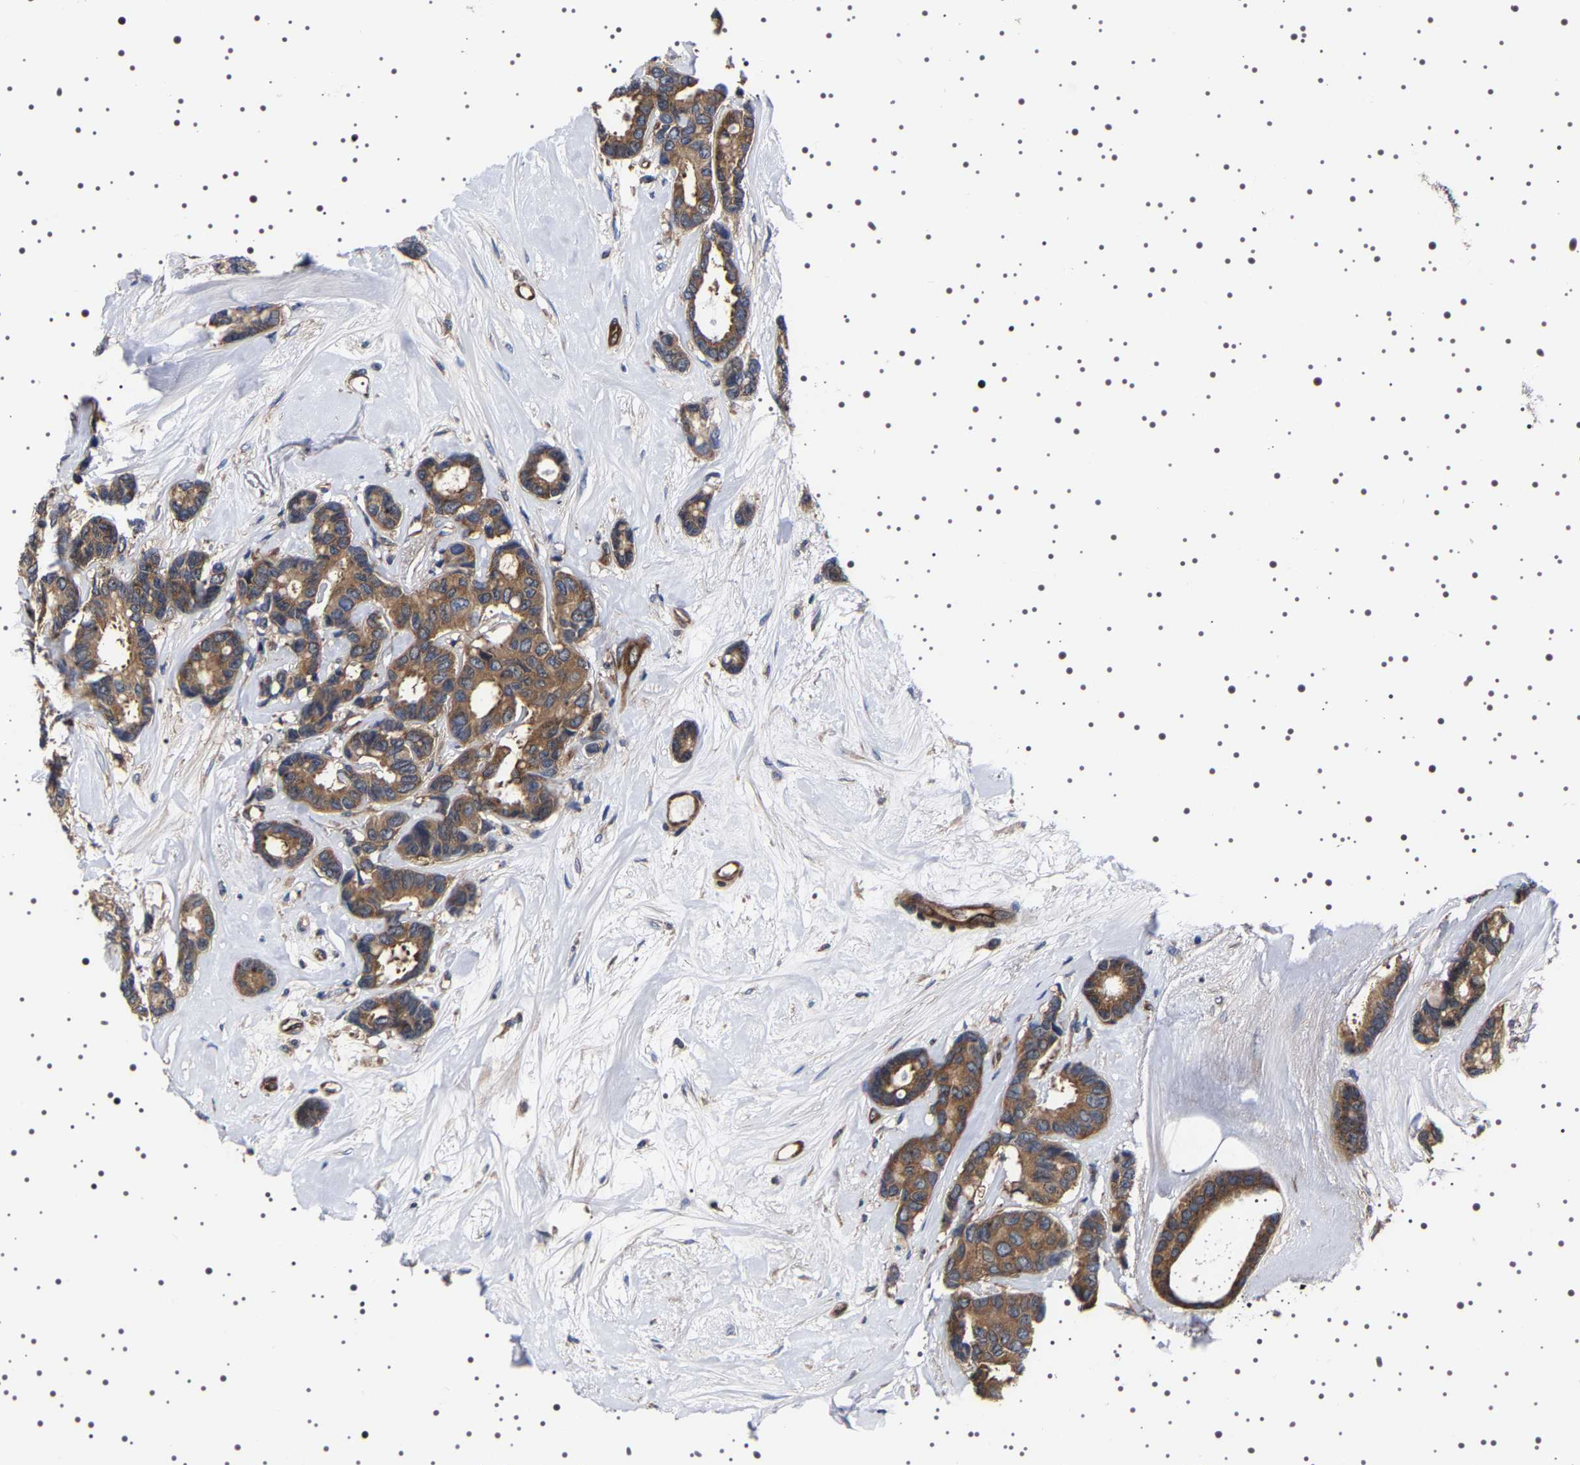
{"staining": {"intensity": "moderate", "quantity": ">75%", "location": "cytoplasmic/membranous"}, "tissue": "breast cancer", "cell_type": "Tumor cells", "image_type": "cancer", "snomed": [{"axis": "morphology", "description": "Duct carcinoma"}, {"axis": "topography", "description": "Breast"}], "caption": "Breast invasive ductal carcinoma stained with DAB IHC displays medium levels of moderate cytoplasmic/membranous expression in approximately >75% of tumor cells.", "gene": "DARS1", "patient": {"sex": "female", "age": 87}}